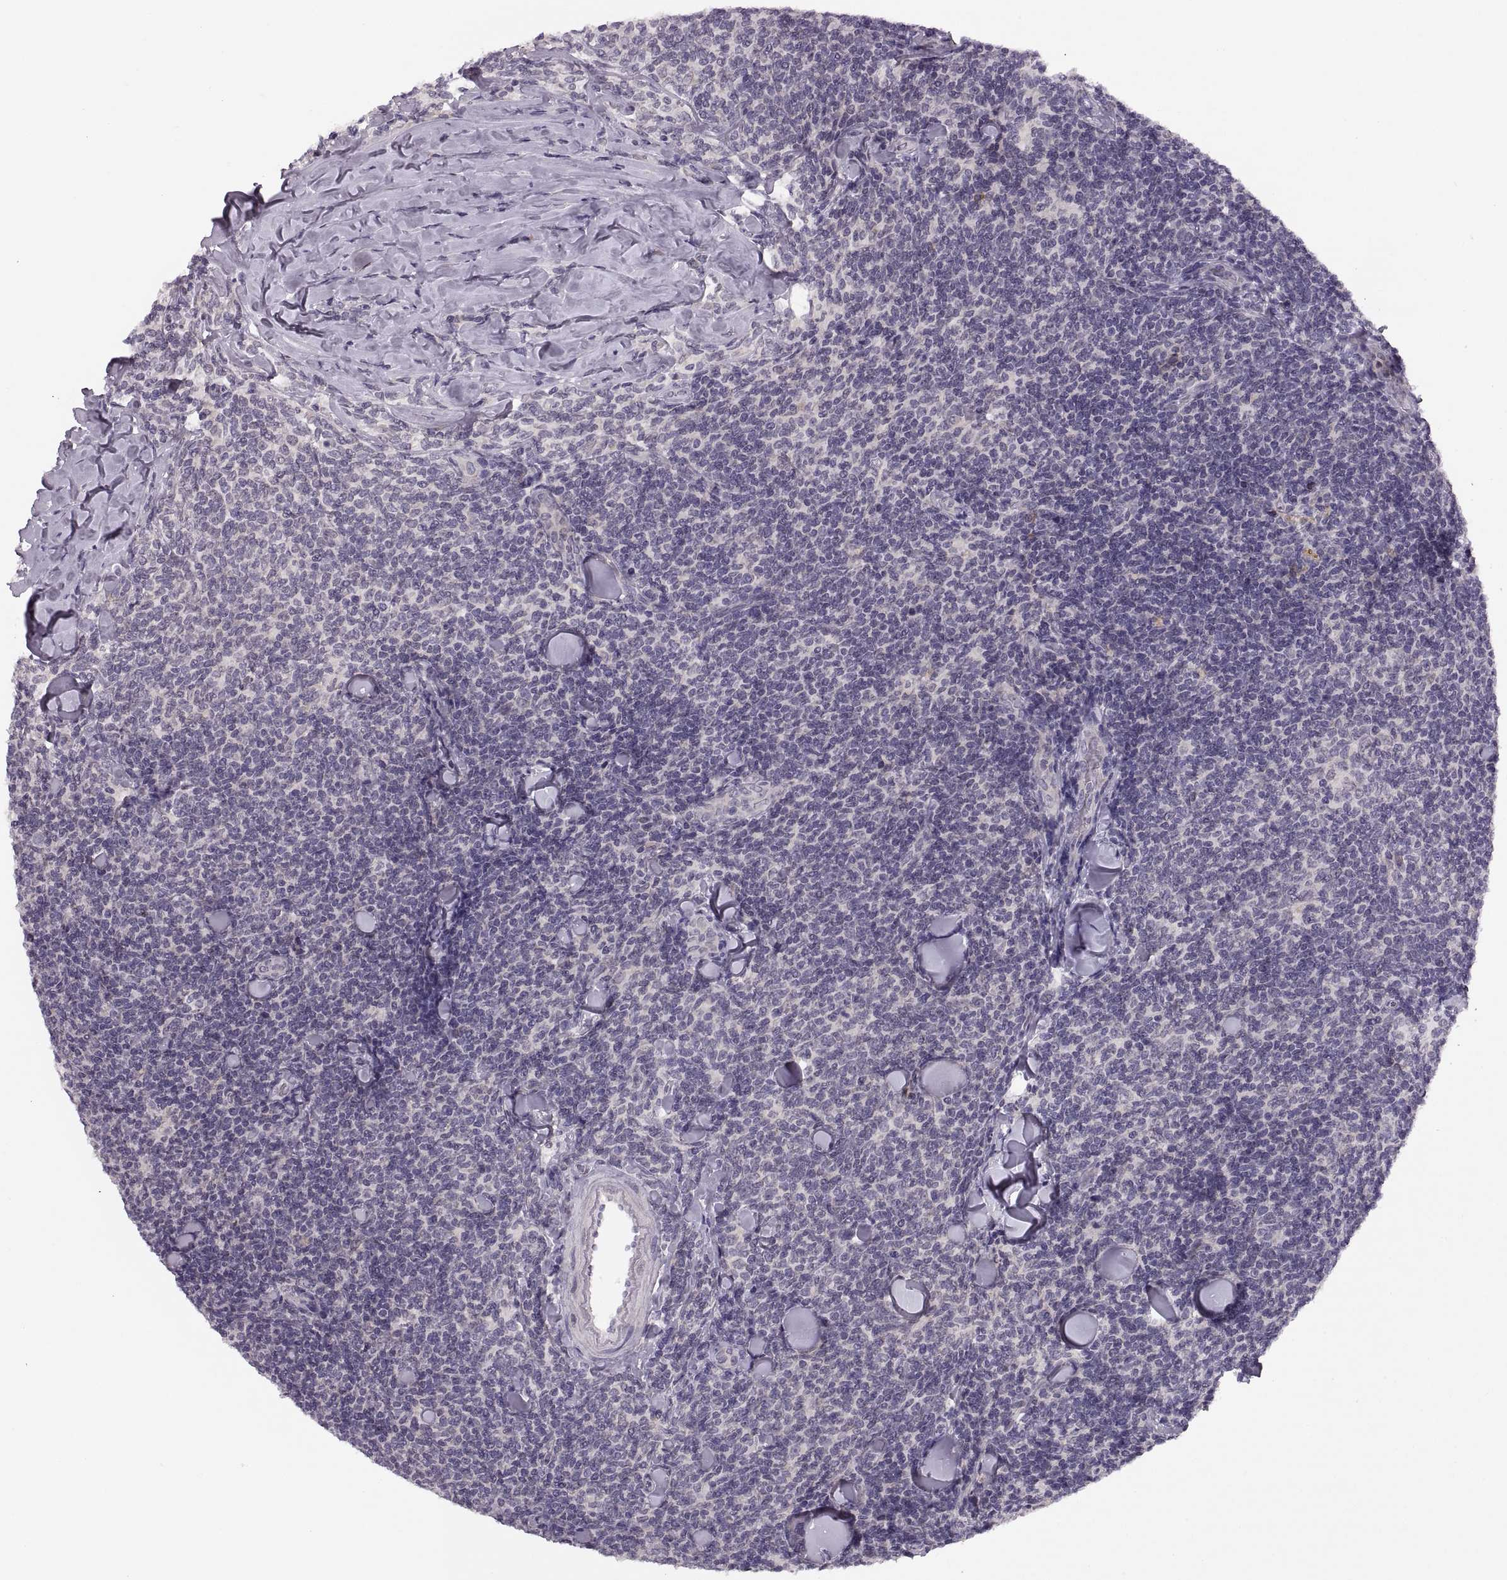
{"staining": {"intensity": "negative", "quantity": "none", "location": "none"}, "tissue": "lymphoma", "cell_type": "Tumor cells", "image_type": "cancer", "snomed": [{"axis": "morphology", "description": "Malignant lymphoma, non-Hodgkin's type, Low grade"}, {"axis": "topography", "description": "Lymph node"}], "caption": "An immunohistochemistry histopathology image of malignant lymphoma, non-Hodgkin's type (low-grade) is shown. There is no staining in tumor cells of malignant lymphoma, non-Hodgkin's type (low-grade).", "gene": "ADH6", "patient": {"sex": "female", "age": 56}}